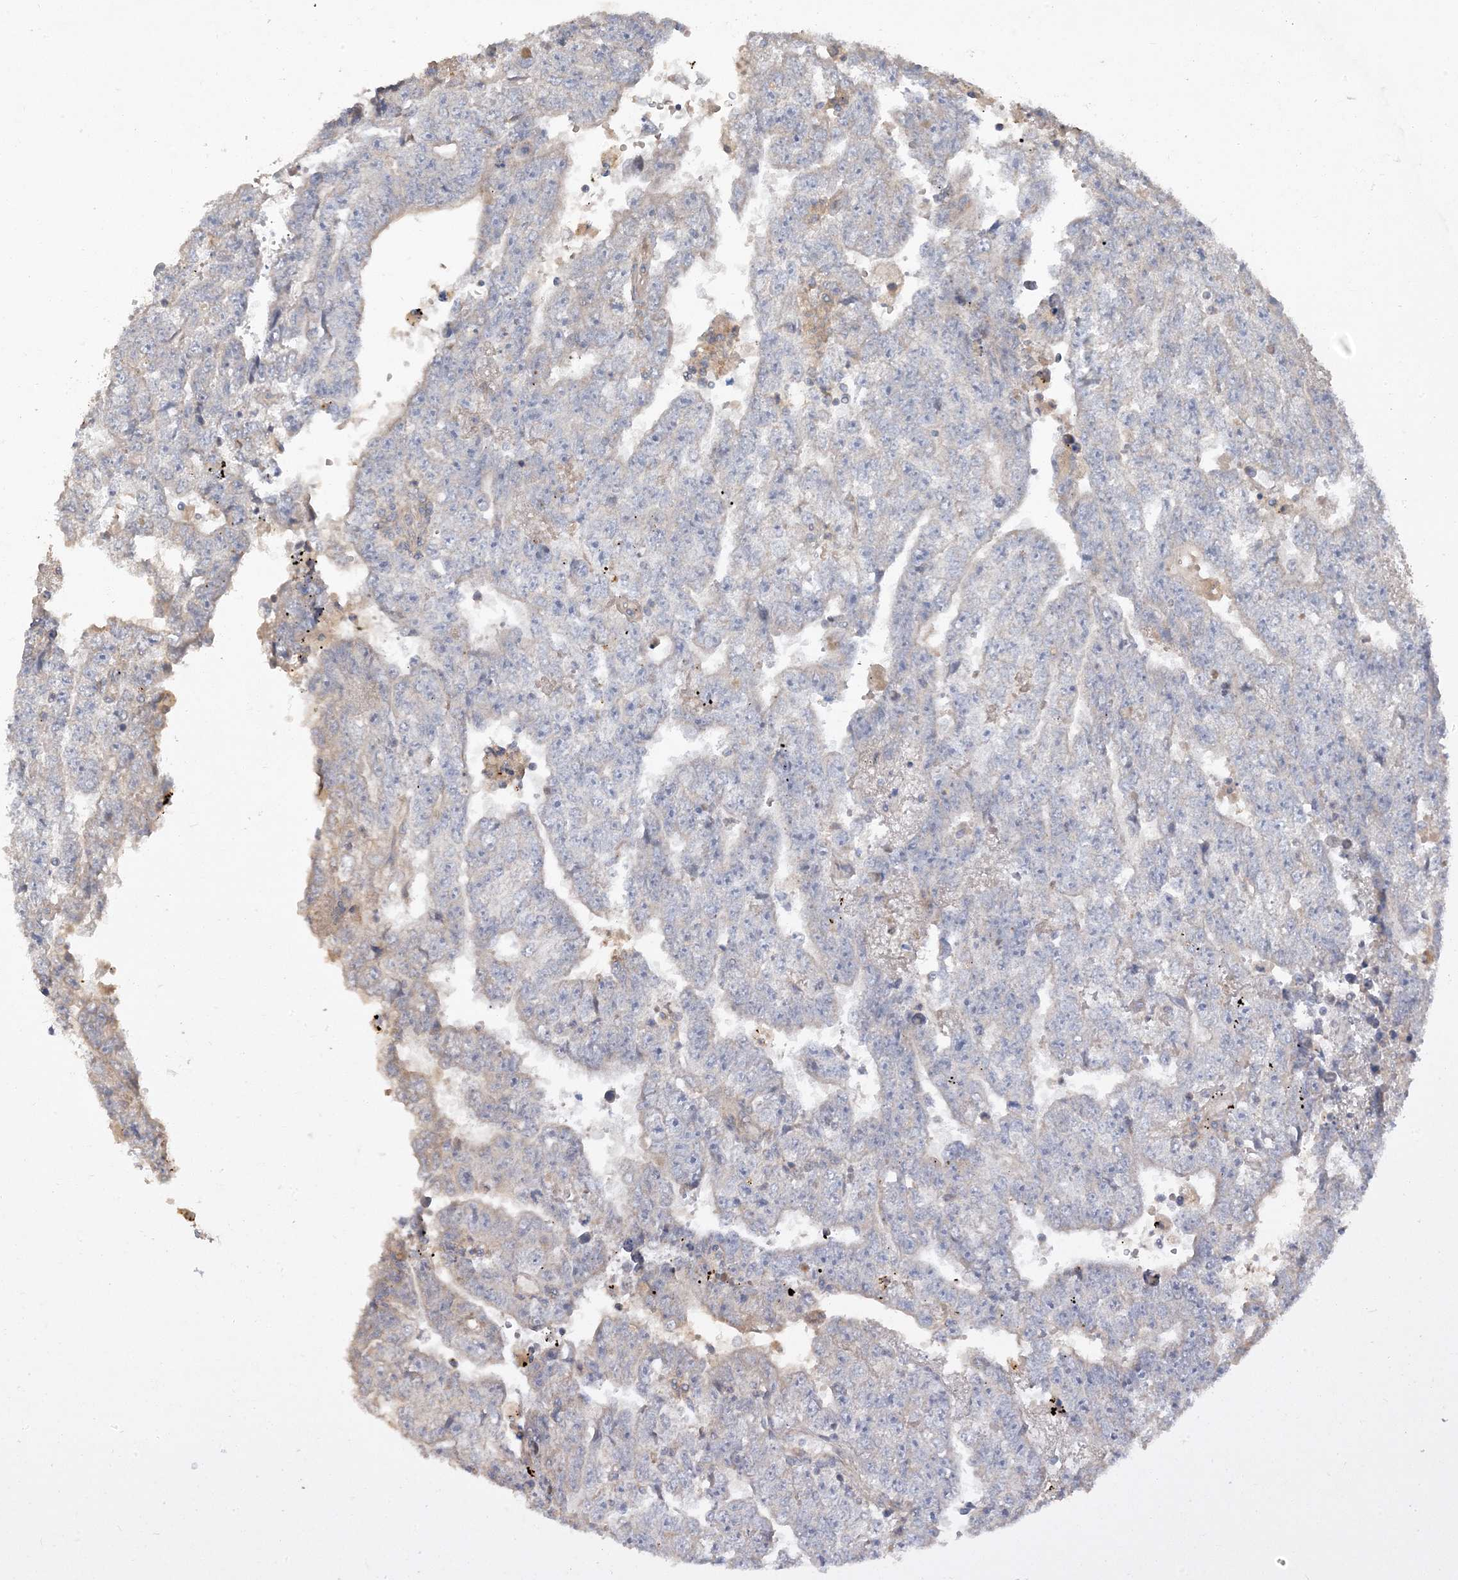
{"staining": {"intensity": "negative", "quantity": "none", "location": "none"}, "tissue": "testis cancer", "cell_type": "Tumor cells", "image_type": "cancer", "snomed": [{"axis": "morphology", "description": "Carcinoma, Embryonal, NOS"}, {"axis": "topography", "description": "Testis"}], "caption": "Image shows no significant protein positivity in tumor cells of testis cancer (embryonal carcinoma).", "gene": "LTN1", "patient": {"sex": "male", "age": 25}}